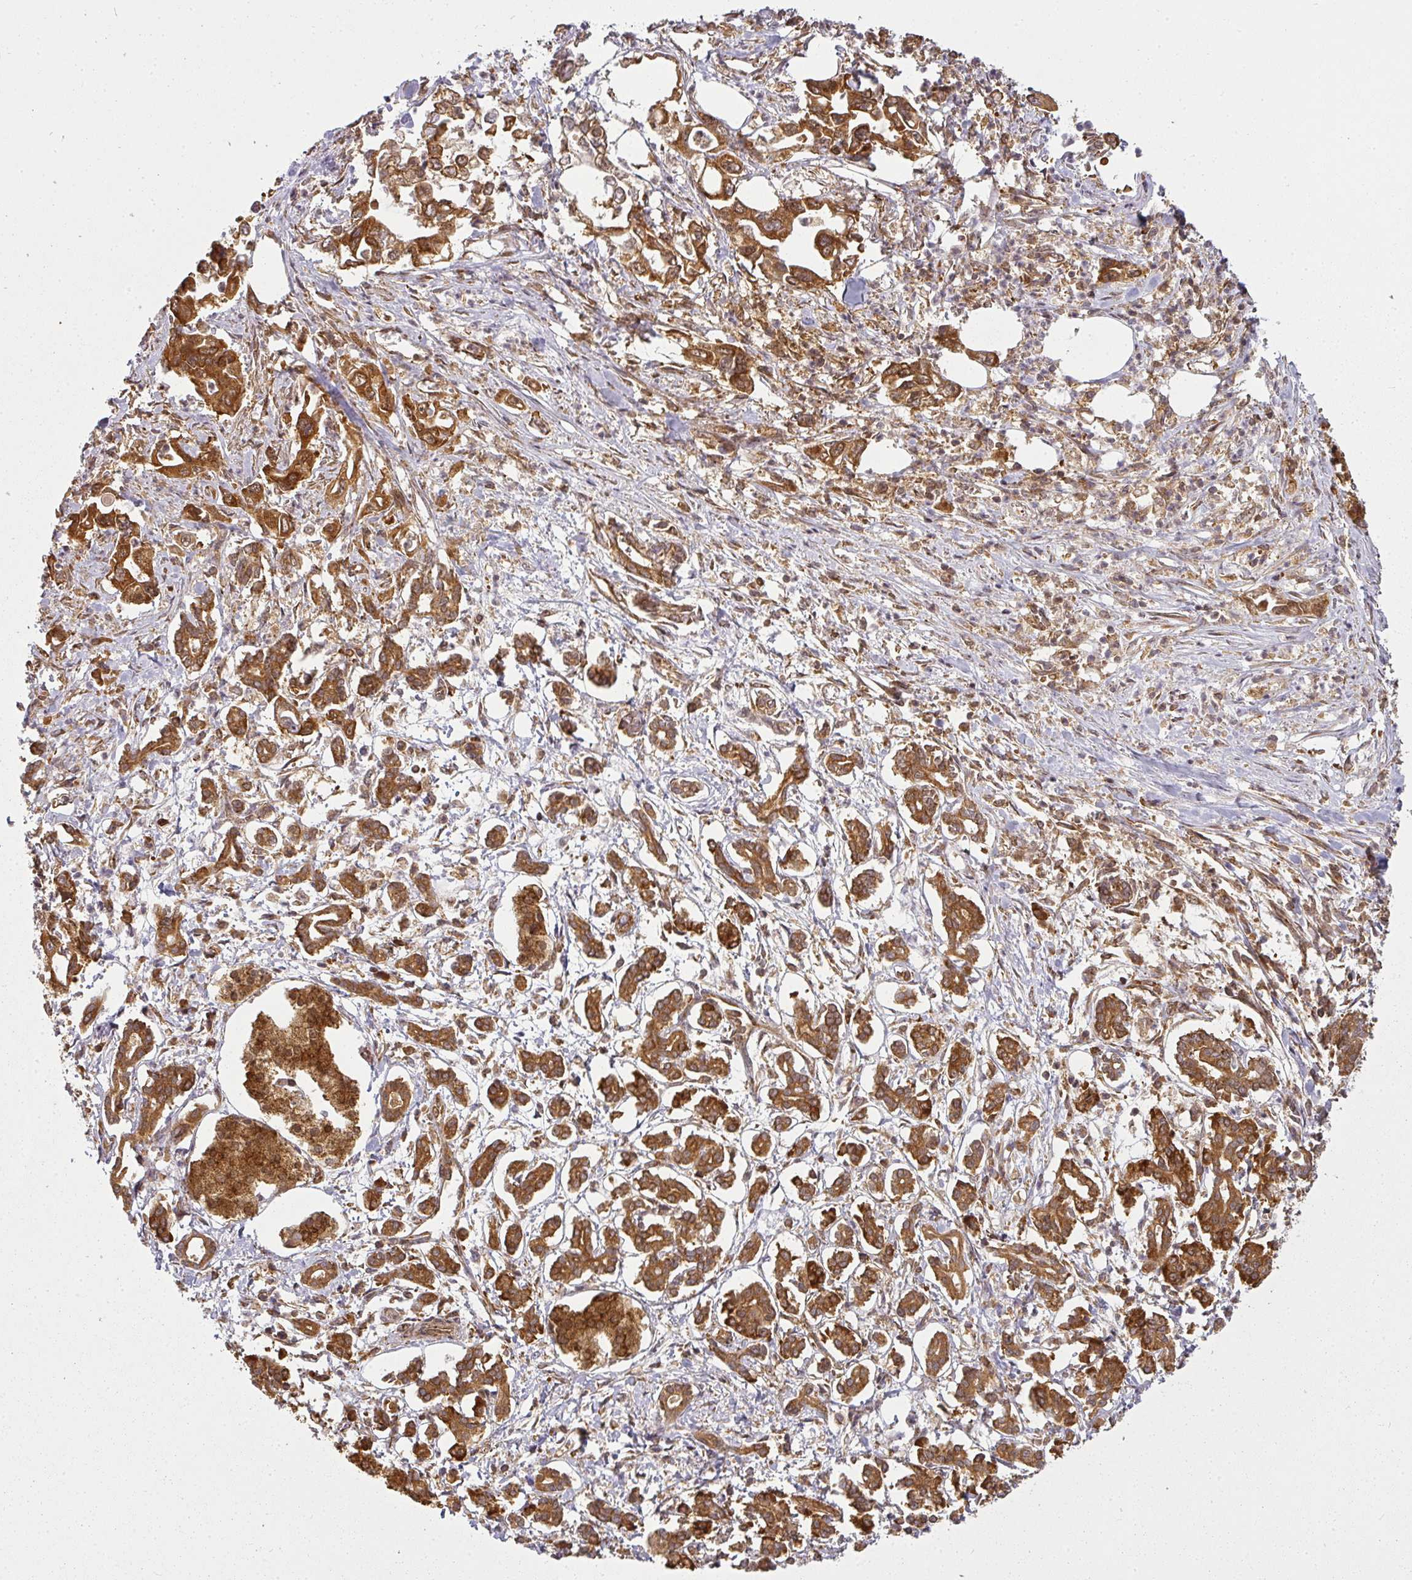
{"staining": {"intensity": "strong", "quantity": ">75%", "location": "cytoplasmic/membranous"}, "tissue": "pancreatic cancer", "cell_type": "Tumor cells", "image_type": "cancer", "snomed": [{"axis": "morphology", "description": "Adenocarcinoma, NOS"}, {"axis": "topography", "description": "Pancreas"}], "caption": "DAB immunohistochemical staining of pancreatic cancer (adenocarcinoma) demonstrates strong cytoplasmic/membranous protein expression in approximately >75% of tumor cells.", "gene": "PPP6R3", "patient": {"sex": "male", "age": 61}}